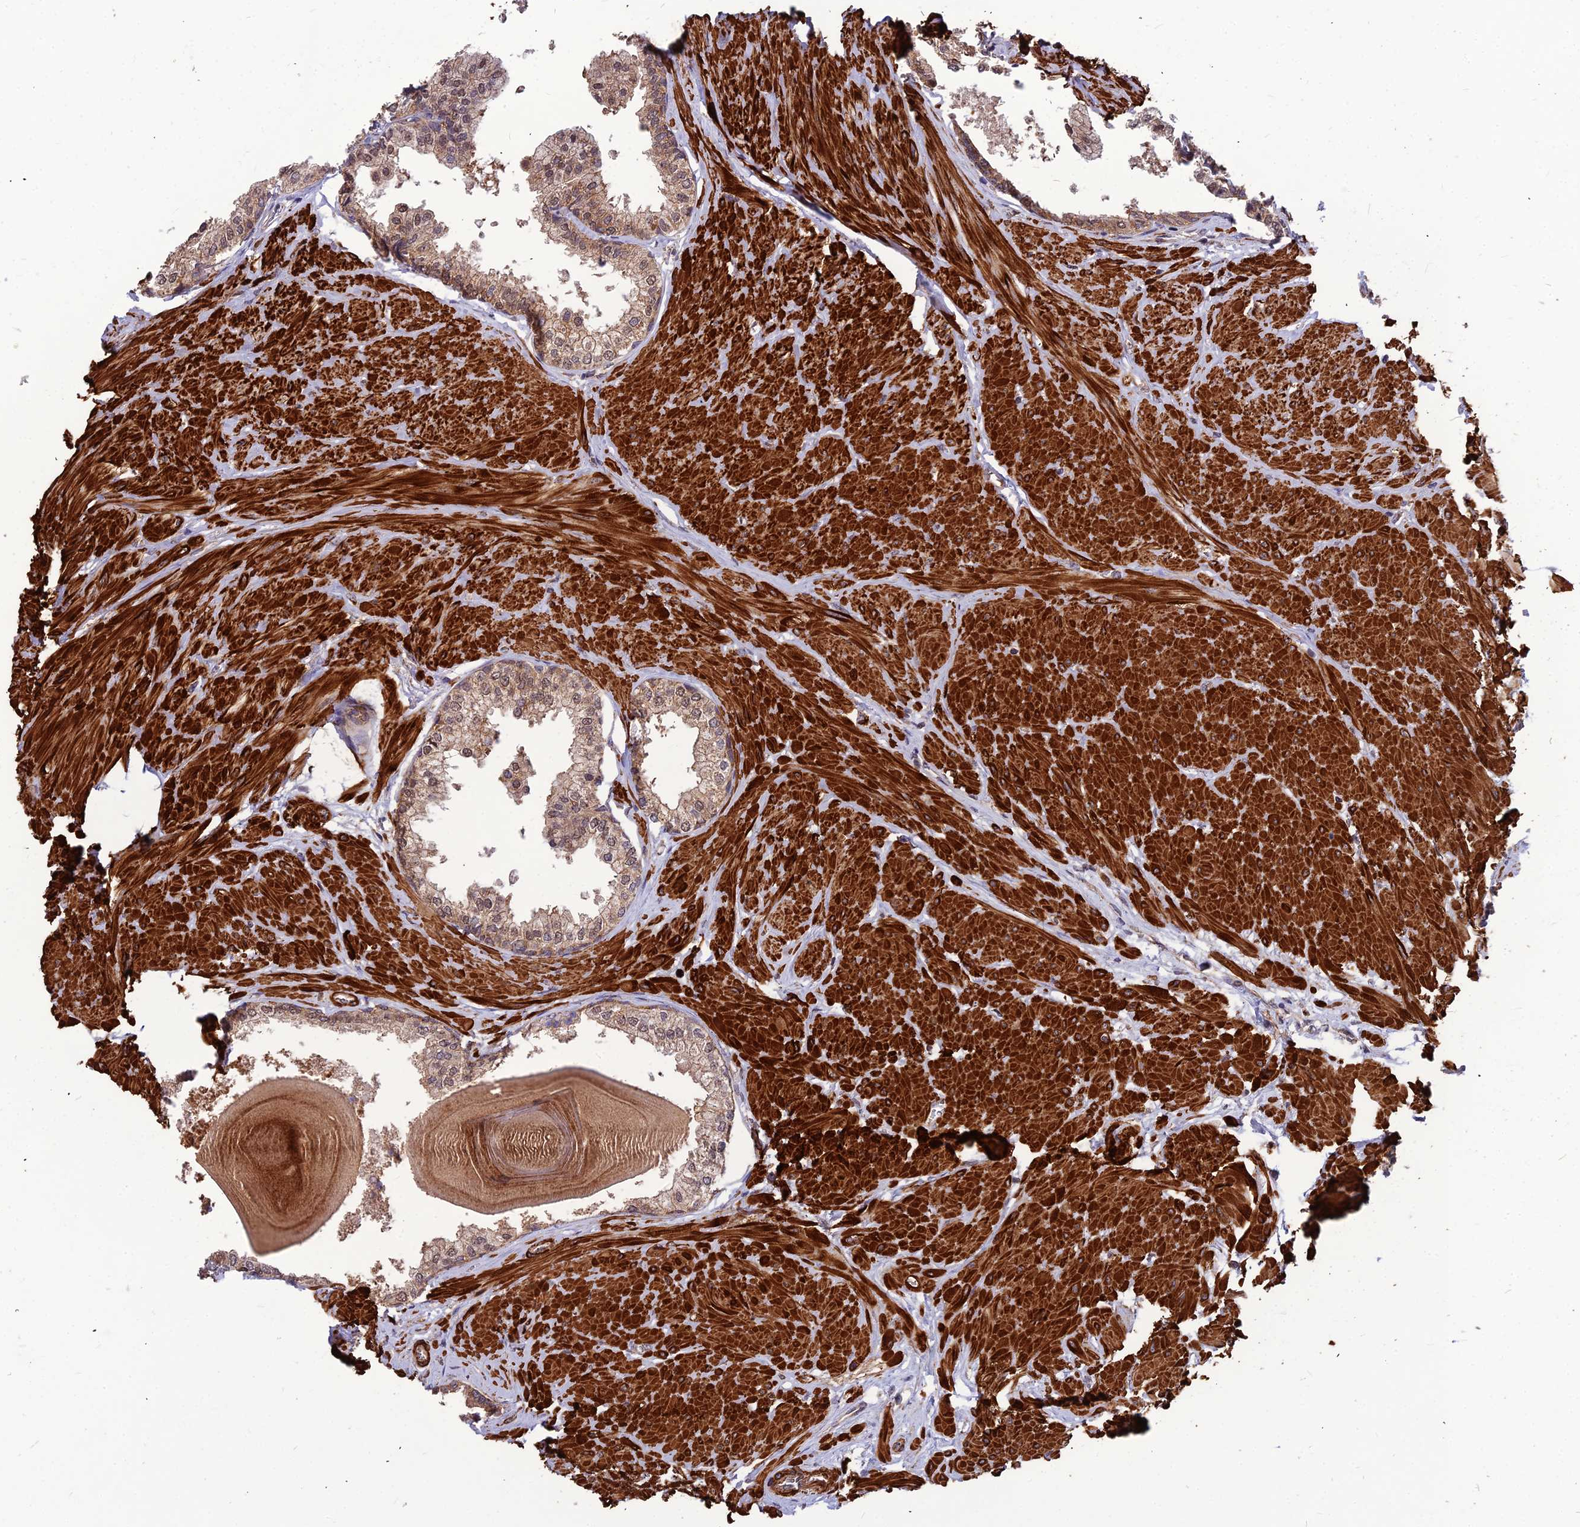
{"staining": {"intensity": "weak", "quantity": ">75%", "location": "cytoplasmic/membranous"}, "tissue": "prostate", "cell_type": "Glandular cells", "image_type": "normal", "snomed": [{"axis": "morphology", "description": "Normal tissue, NOS"}, {"axis": "topography", "description": "Prostate"}], "caption": "About >75% of glandular cells in normal prostate exhibit weak cytoplasmic/membranous protein staining as visualized by brown immunohistochemical staining.", "gene": "LEKR1", "patient": {"sex": "male", "age": 48}}